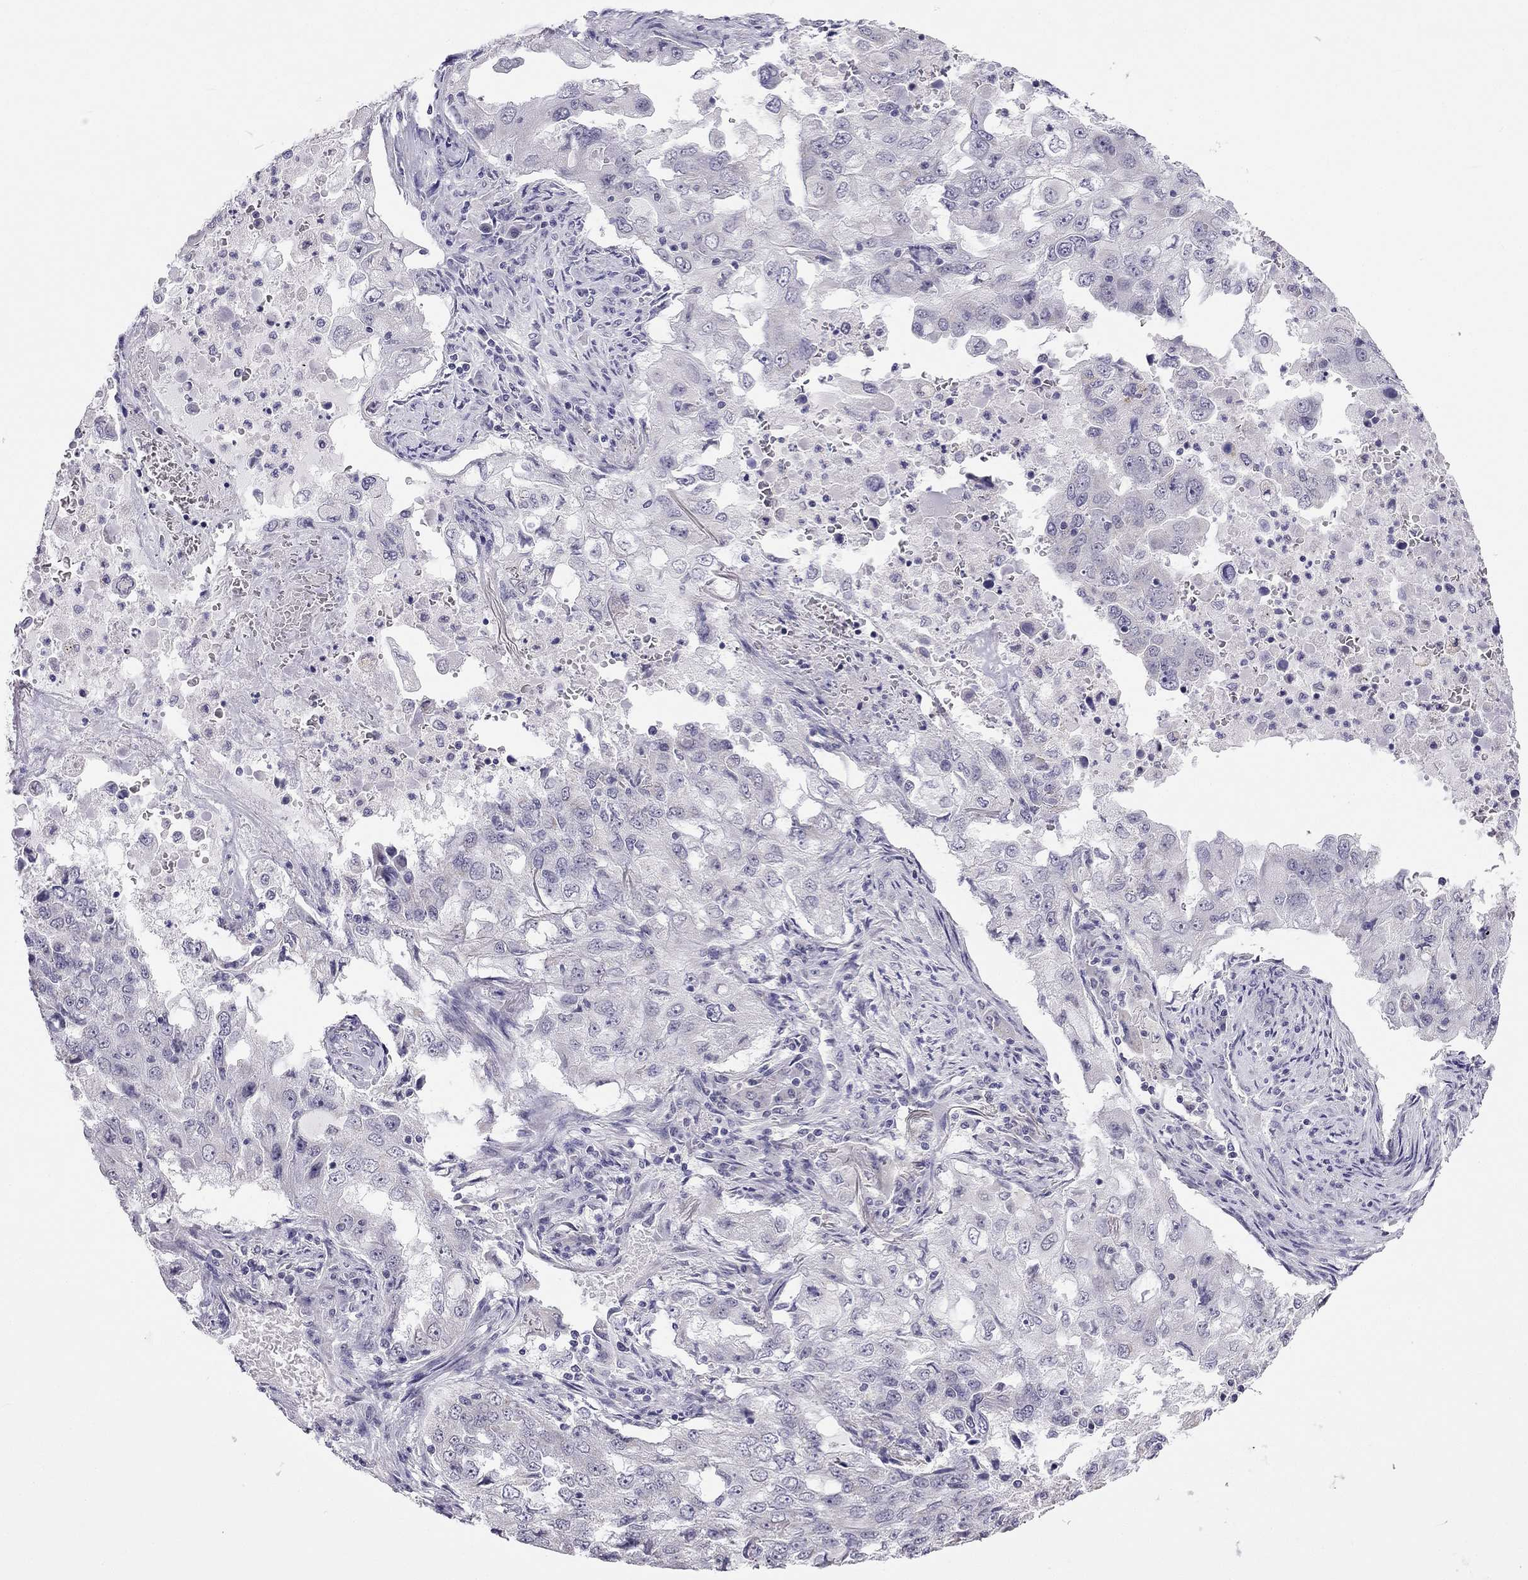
{"staining": {"intensity": "negative", "quantity": "none", "location": "none"}, "tissue": "lung cancer", "cell_type": "Tumor cells", "image_type": "cancer", "snomed": [{"axis": "morphology", "description": "Adenocarcinoma, NOS"}, {"axis": "topography", "description": "Lung"}], "caption": "Histopathology image shows no significant protein positivity in tumor cells of lung cancer (adenocarcinoma). (Brightfield microscopy of DAB immunohistochemistry (IHC) at high magnification).", "gene": "C5orf49", "patient": {"sex": "female", "age": 61}}